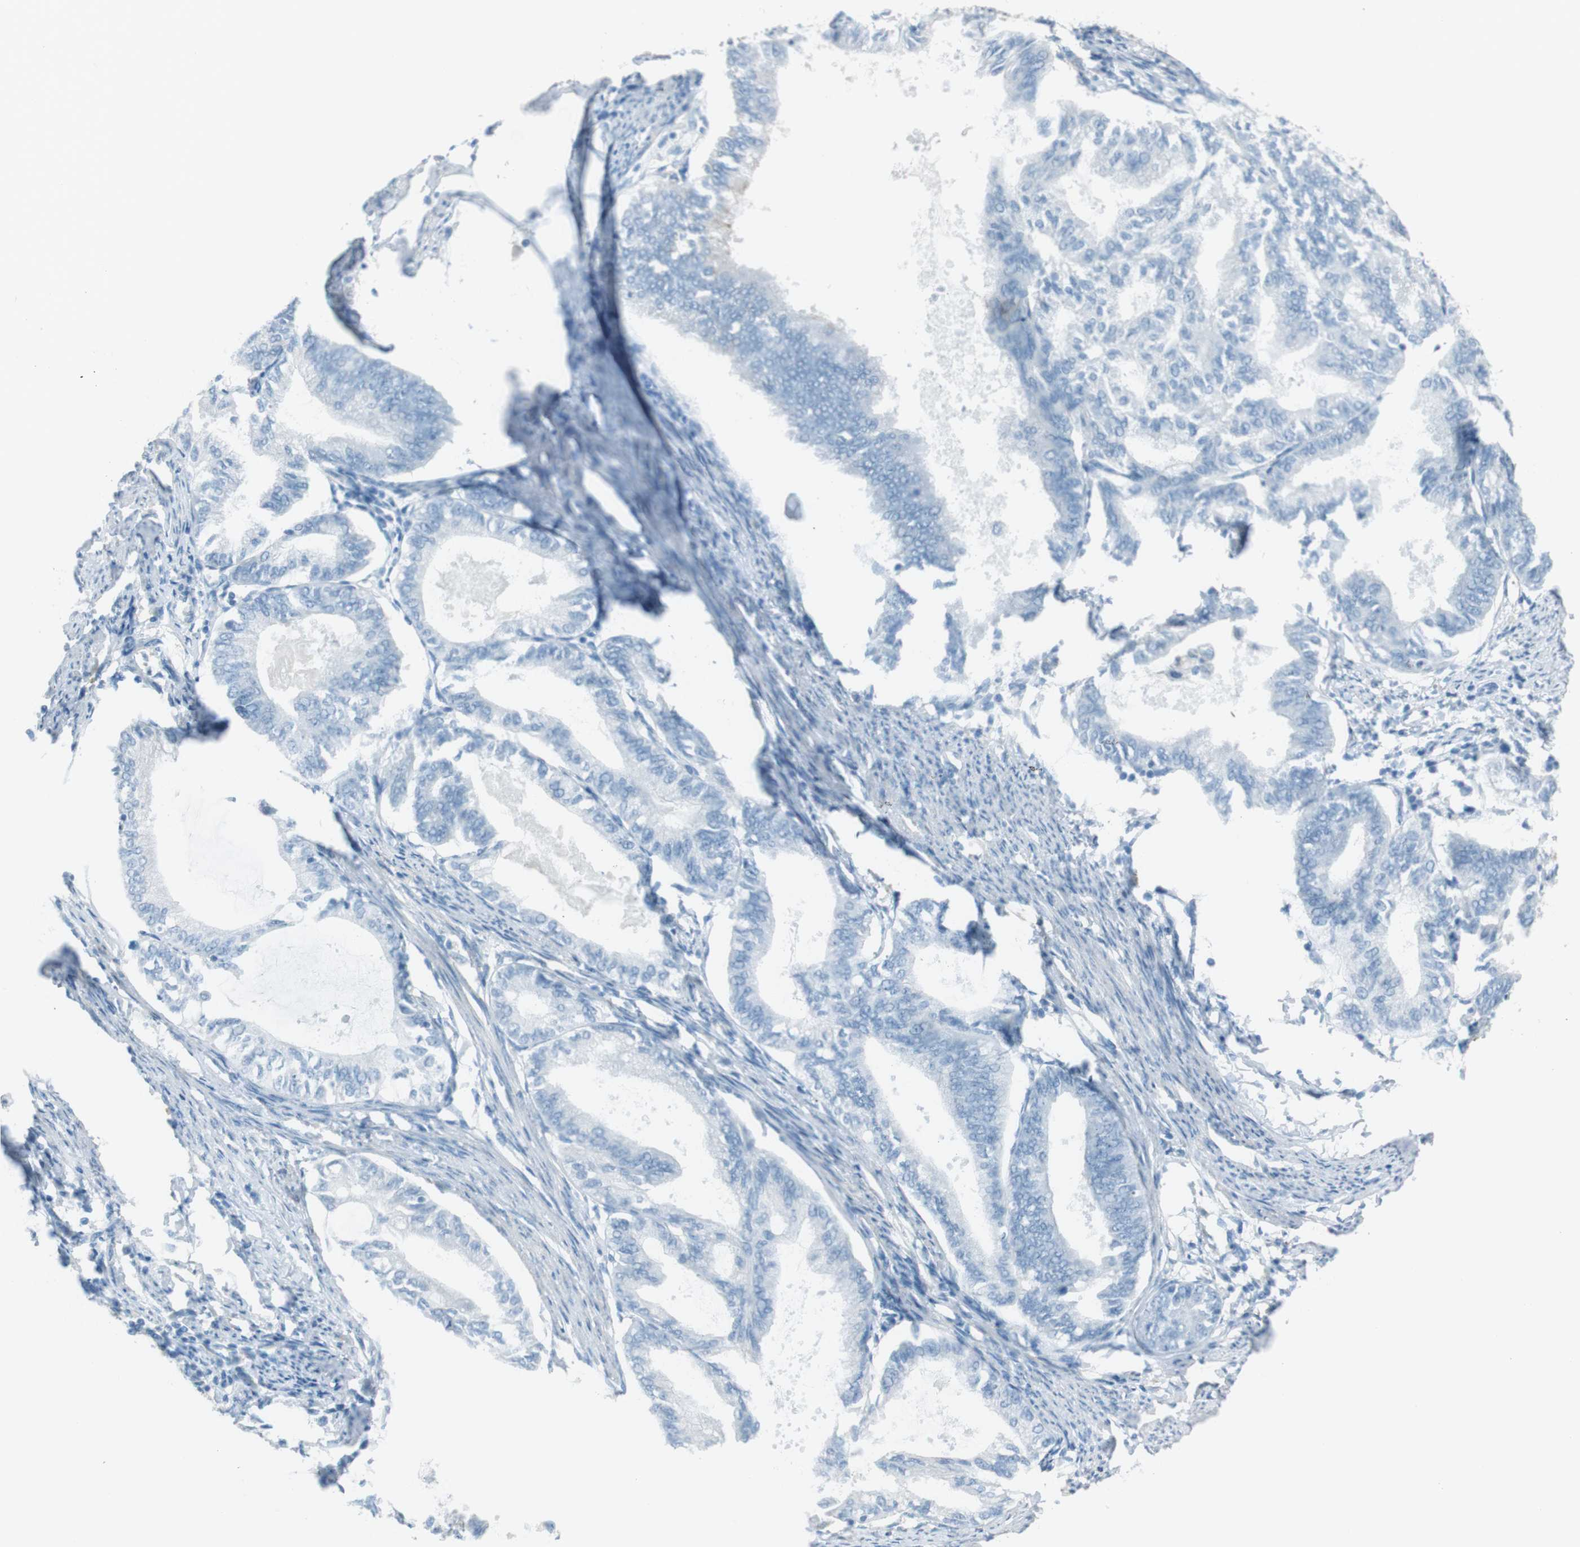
{"staining": {"intensity": "negative", "quantity": "none", "location": "none"}, "tissue": "endometrial cancer", "cell_type": "Tumor cells", "image_type": "cancer", "snomed": [{"axis": "morphology", "description": "Adenocarcinoma, NOS"}, {"axis": "topography", "description": "Endometrium"}], "caption": "An immunohistochemistry (IHC) photomicrograph of endometrial cancer is shown. There is no staining in tumor cells of endometrial cancer.", "gene": "TUBB2A", "patient": {"sex": "female", "age": 86}}